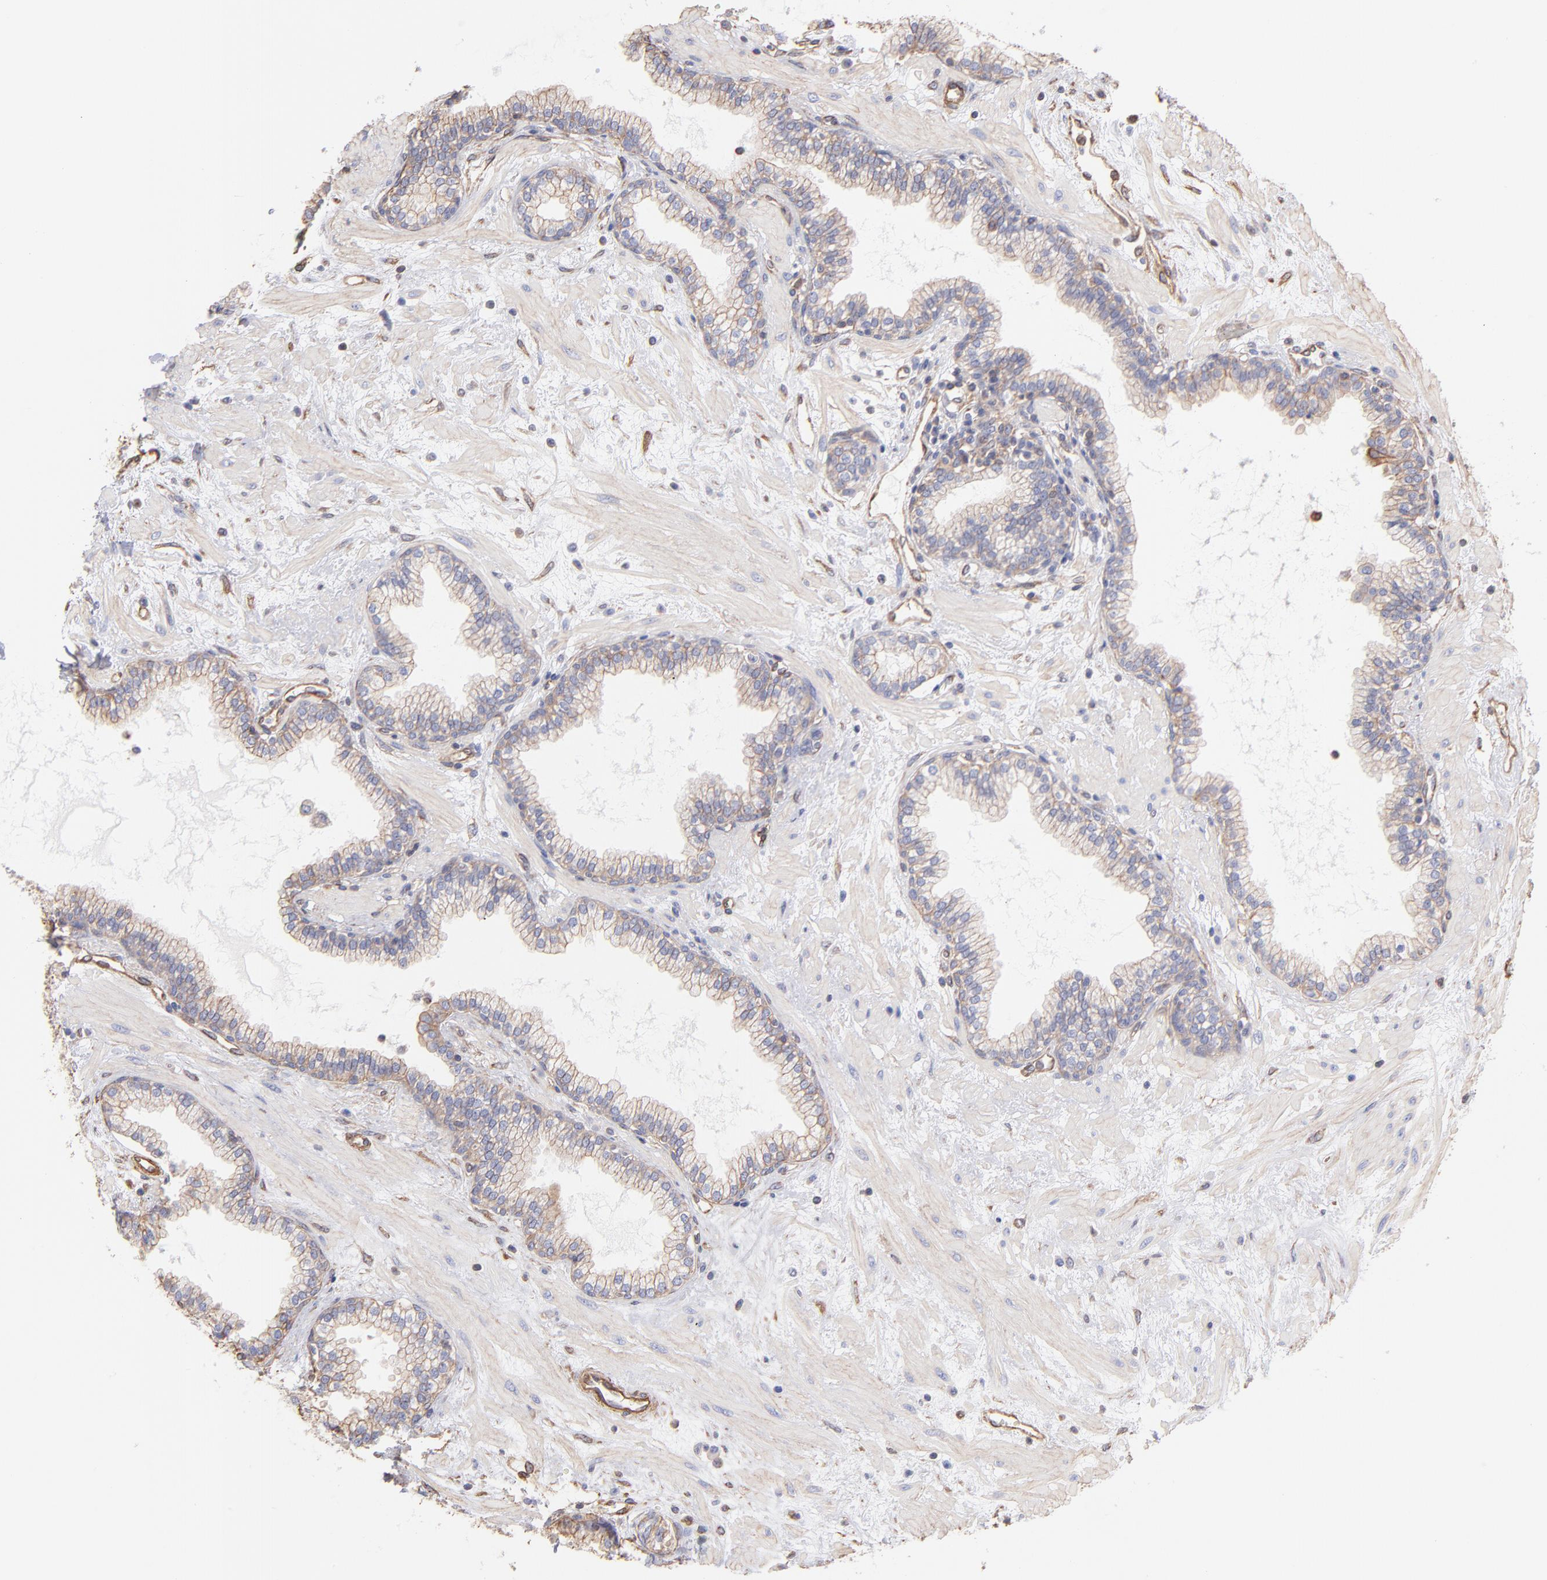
{"staining": {"intensity": "weak", "quantity": ">75%", "location": "cytoplasmic/membranous"}, "tissue": "prostate", "cell_type": "Glandular cells", "image_type": "normal", "snomed": [{"axis": "morphology", "description": "Normal tissue, NOS"}, {"axis": "topography", "description": "Prostate"}], "caption": "Immunohistochemical staining of normal human prostate reveals weak cytoplasmic/membranous protein positivity in about >75% of glandular cells.", "gene": "PLEC", "patient": {"sex": "male", "age": 64}}